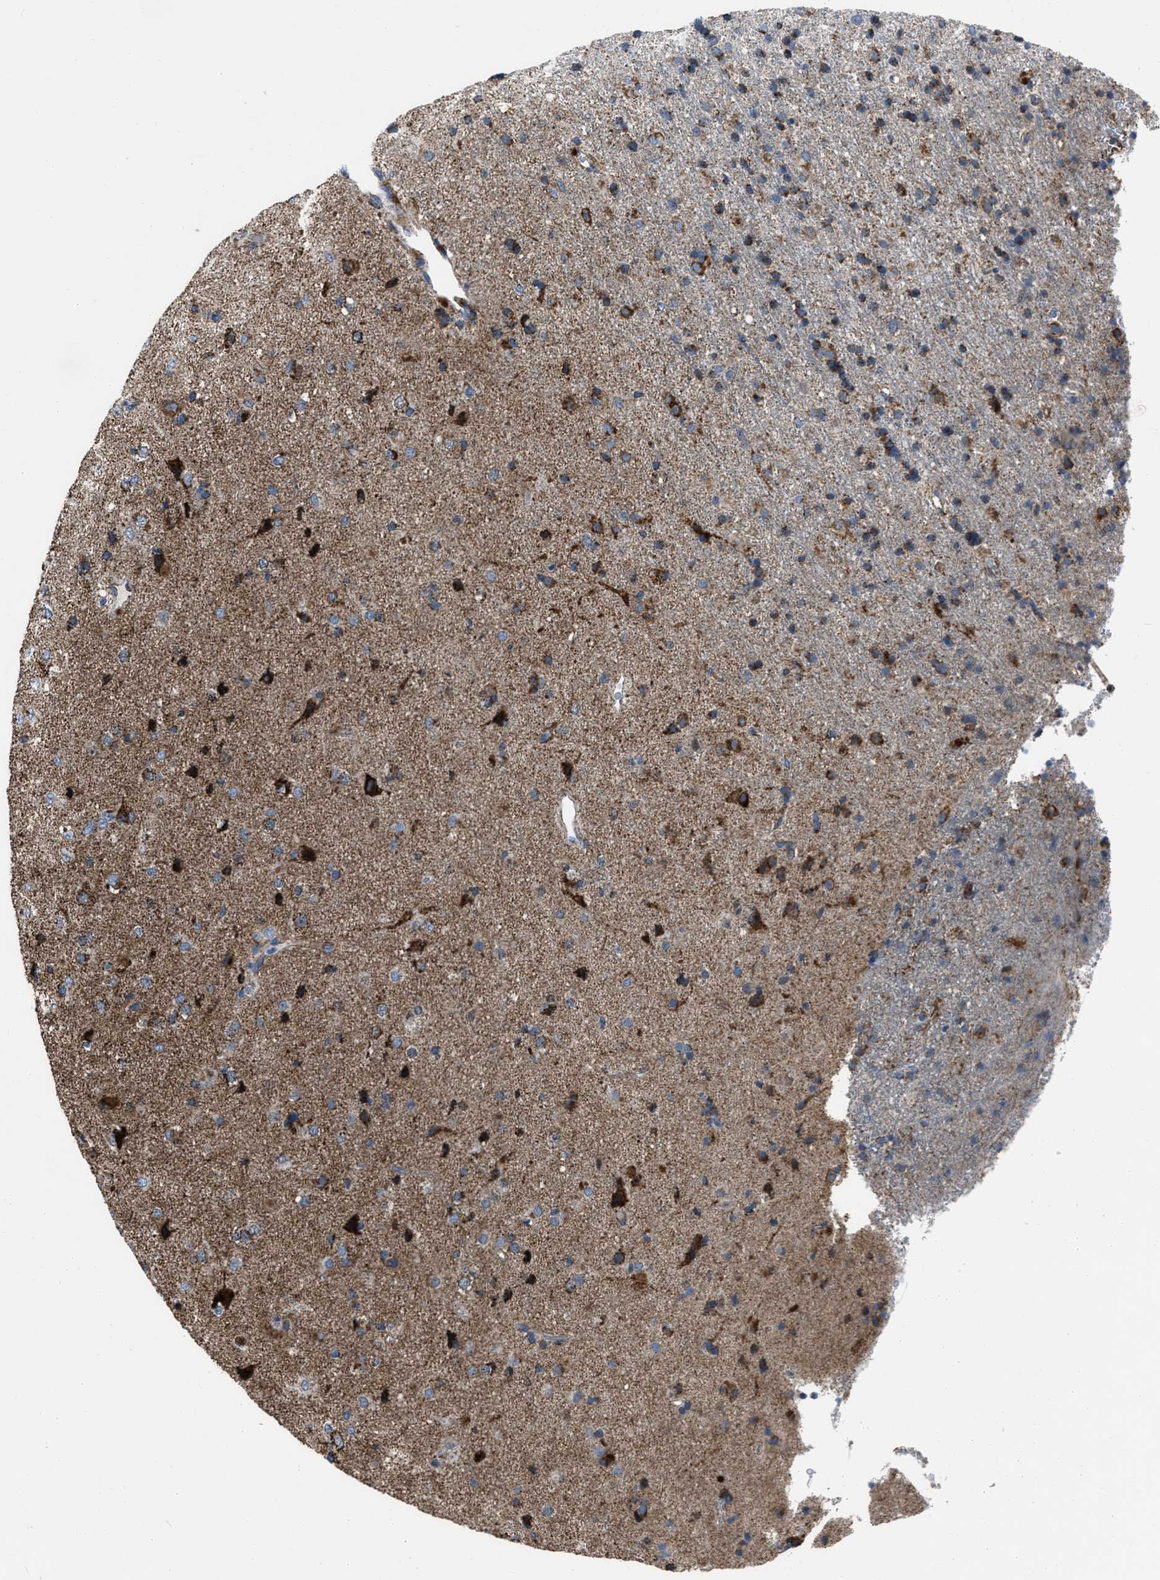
{"staining": {"intensity": "moderate", "quantity": ">75%", "location": "cytoplasmic/membranous"}, "tissue": "glioma", "cell_type": "Tumor cells", "image_type": "cancer", "snomed": [{"axis": "morphology", "description": "Glioma, malignant, Low grade"}, {"axis": "topography", "description": "Brain"}], "caption": "This micrograph displays immunohistochemistry (IHC) staining of human malignant glioma (low-grade), with medium moderate cytoplasmic/membranous positivity in approximately >75% of tumor cells.", "gene": "NSD3", "patient": {"sex": "male", "age": 65}}